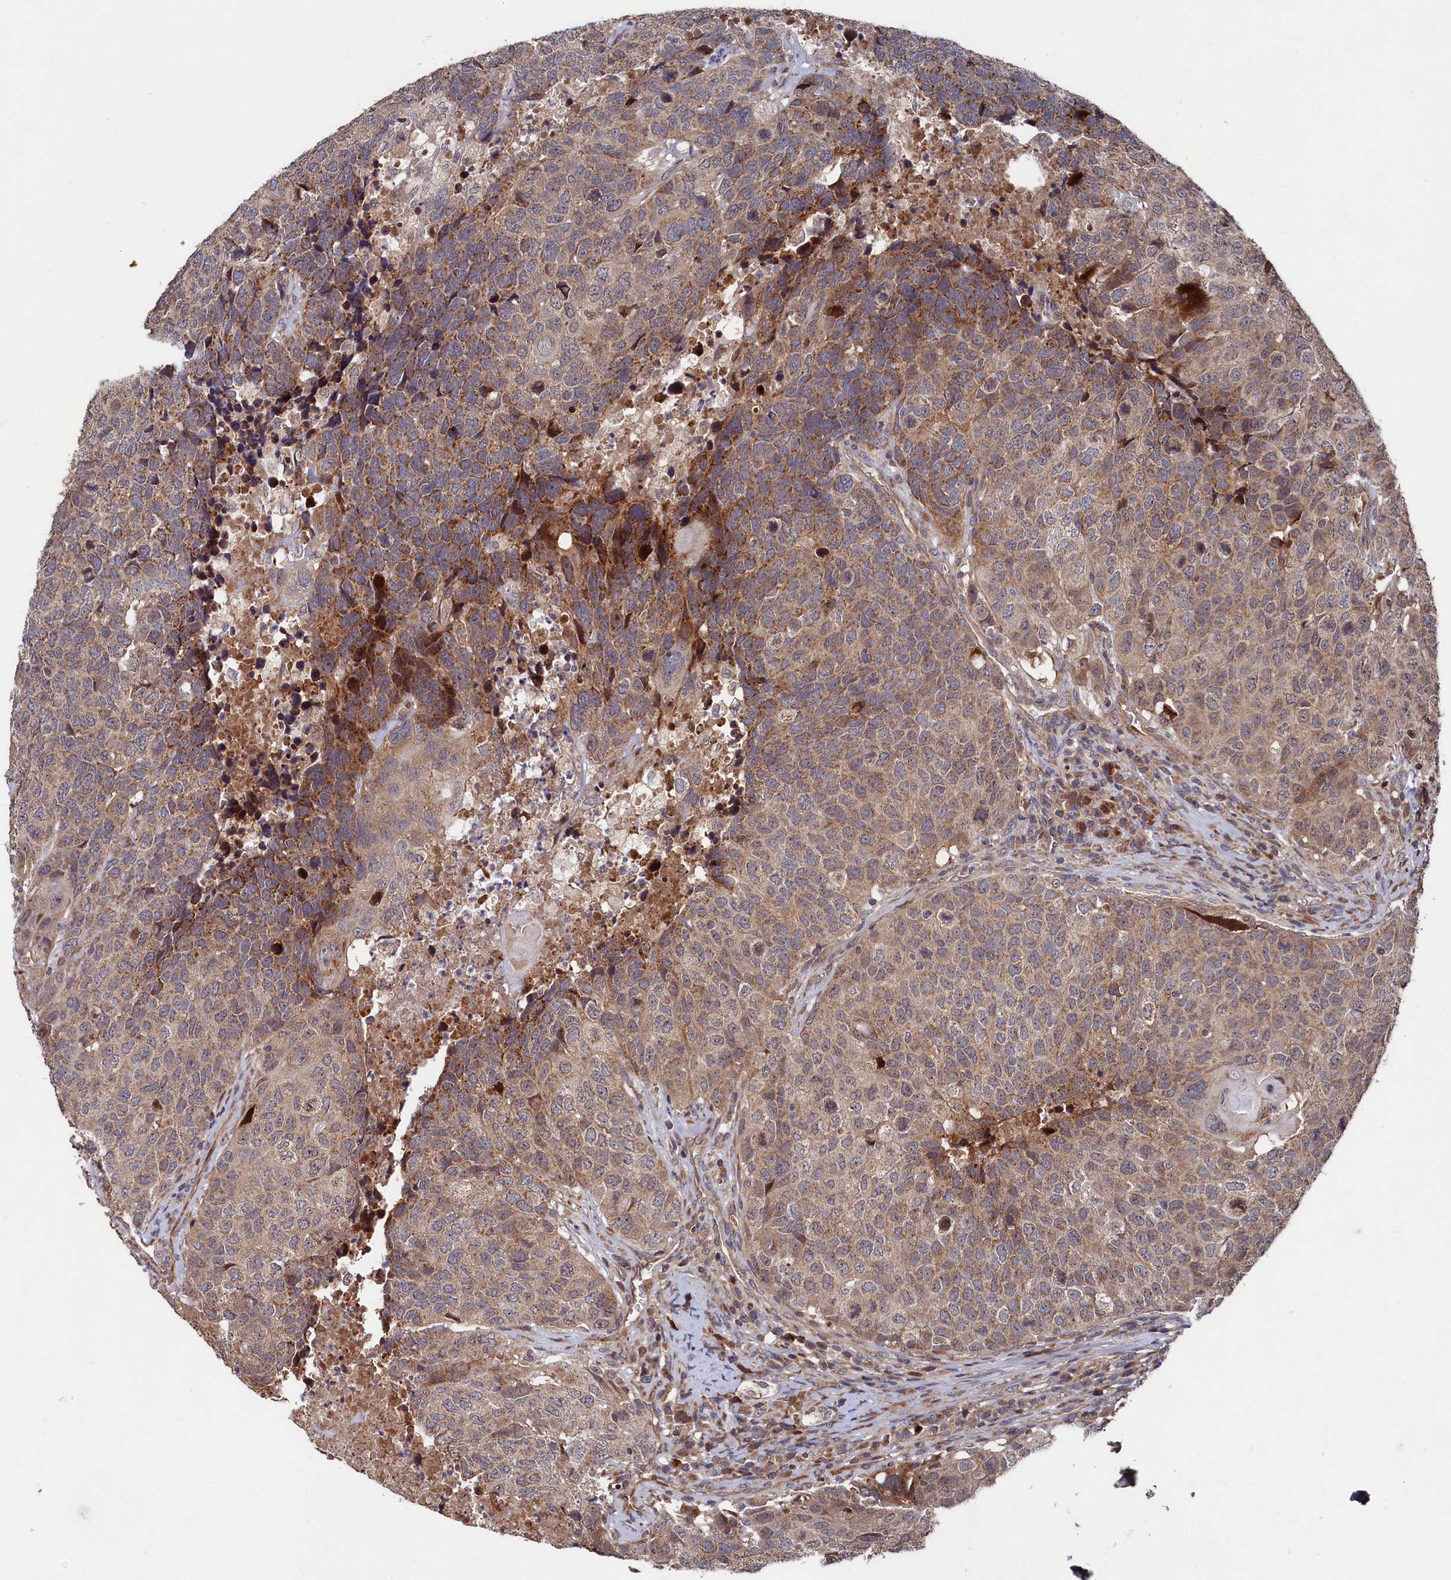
{"staining": {"intensity": "moderate", "quantity": "25%-75%", "location": "cytoplasmic/membranous"}, "tissue": "head and neck cancer", "cell_type": "Tumor cells", "image_type": "cancer", "snomed": [{"axis": "morphology", "description": "Squamous cell carcinoma, NOS"}, {"axis": "topography", "description": "Head-Neck"}], "caption": "DAB (3,3'-diaminobenzidine) immunohistochemical staining of head and neck cancer displays moderate cytoplasmic/membranous protein staining in approximately 25%-75% of tumor cells.", "gene": "SUPV3L1", "patient": {"sex": "male", "age": 66}}